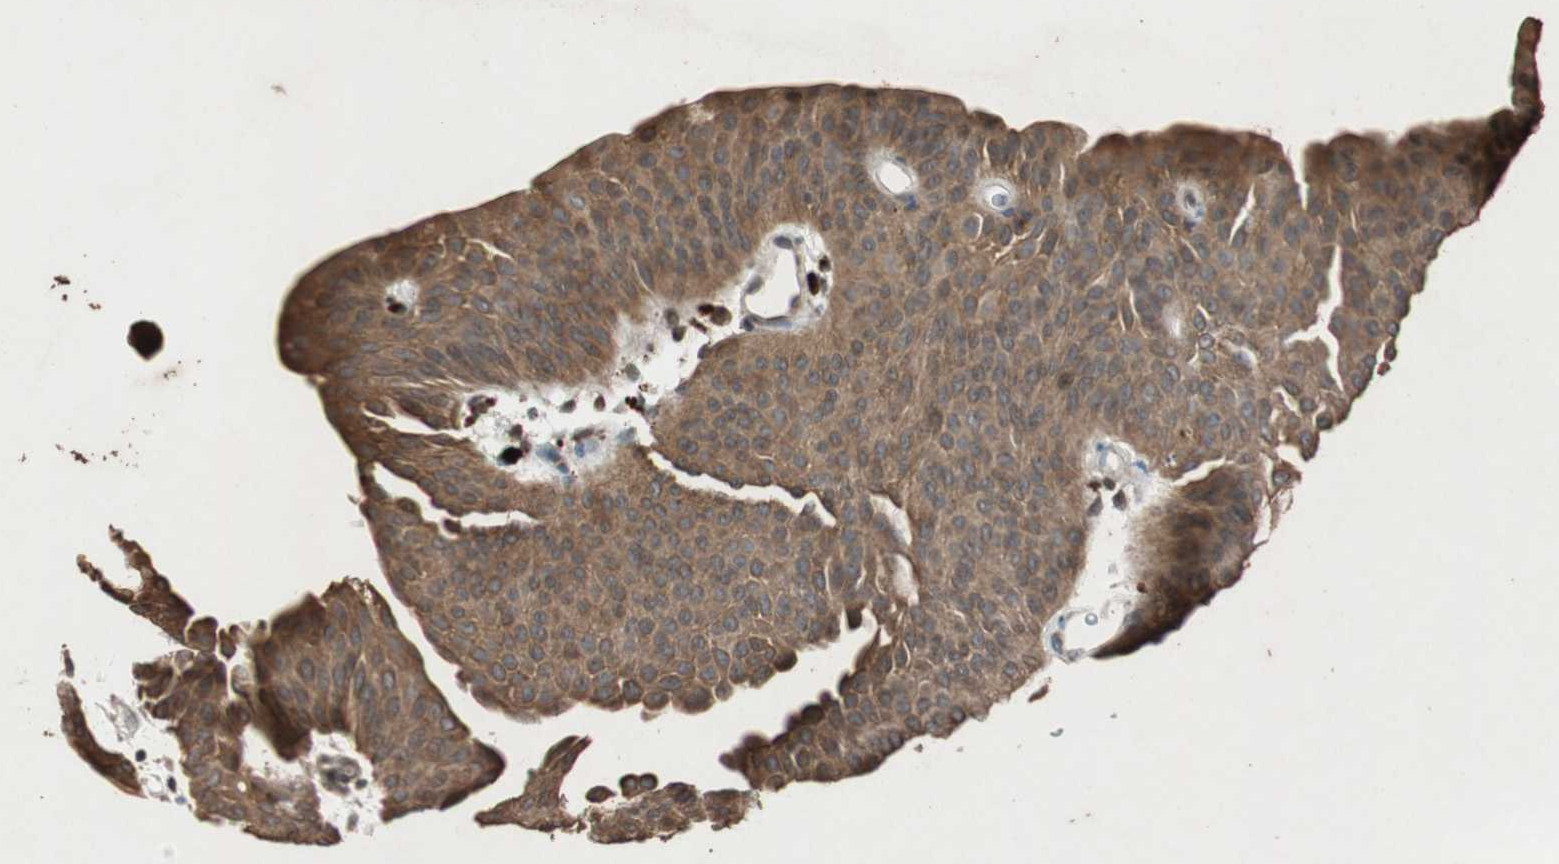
{"staining": {"intensity": "moderate", "quantity": ">75%", "location": "cytoplasmic/membranous"}, "tissue": "urothelial cancer", "cell_type": "Tumor cells", "image_type": "cancer", "snomed": [{"axis": "morphology", "description": "Urothelial carcinoma, Low grade"}, {"axis": "topography", "description": "Urinary bladder"}], "caption": "IHC staining of urothelial cancer, which demonstrates medium levels of moderate cytoplasmic/membranous positivity in approximately >75% of tumor cells indicating moderate cytoplasmic/membranous protein staining. The staining was performed using DAB (3,3'-diaminobenzidine) (brown) for protein detection and nuclei were counterstained in hematoxylin (blue).", "gene": "SLIT2", "patient": {"sex": "female", "age": 60}}